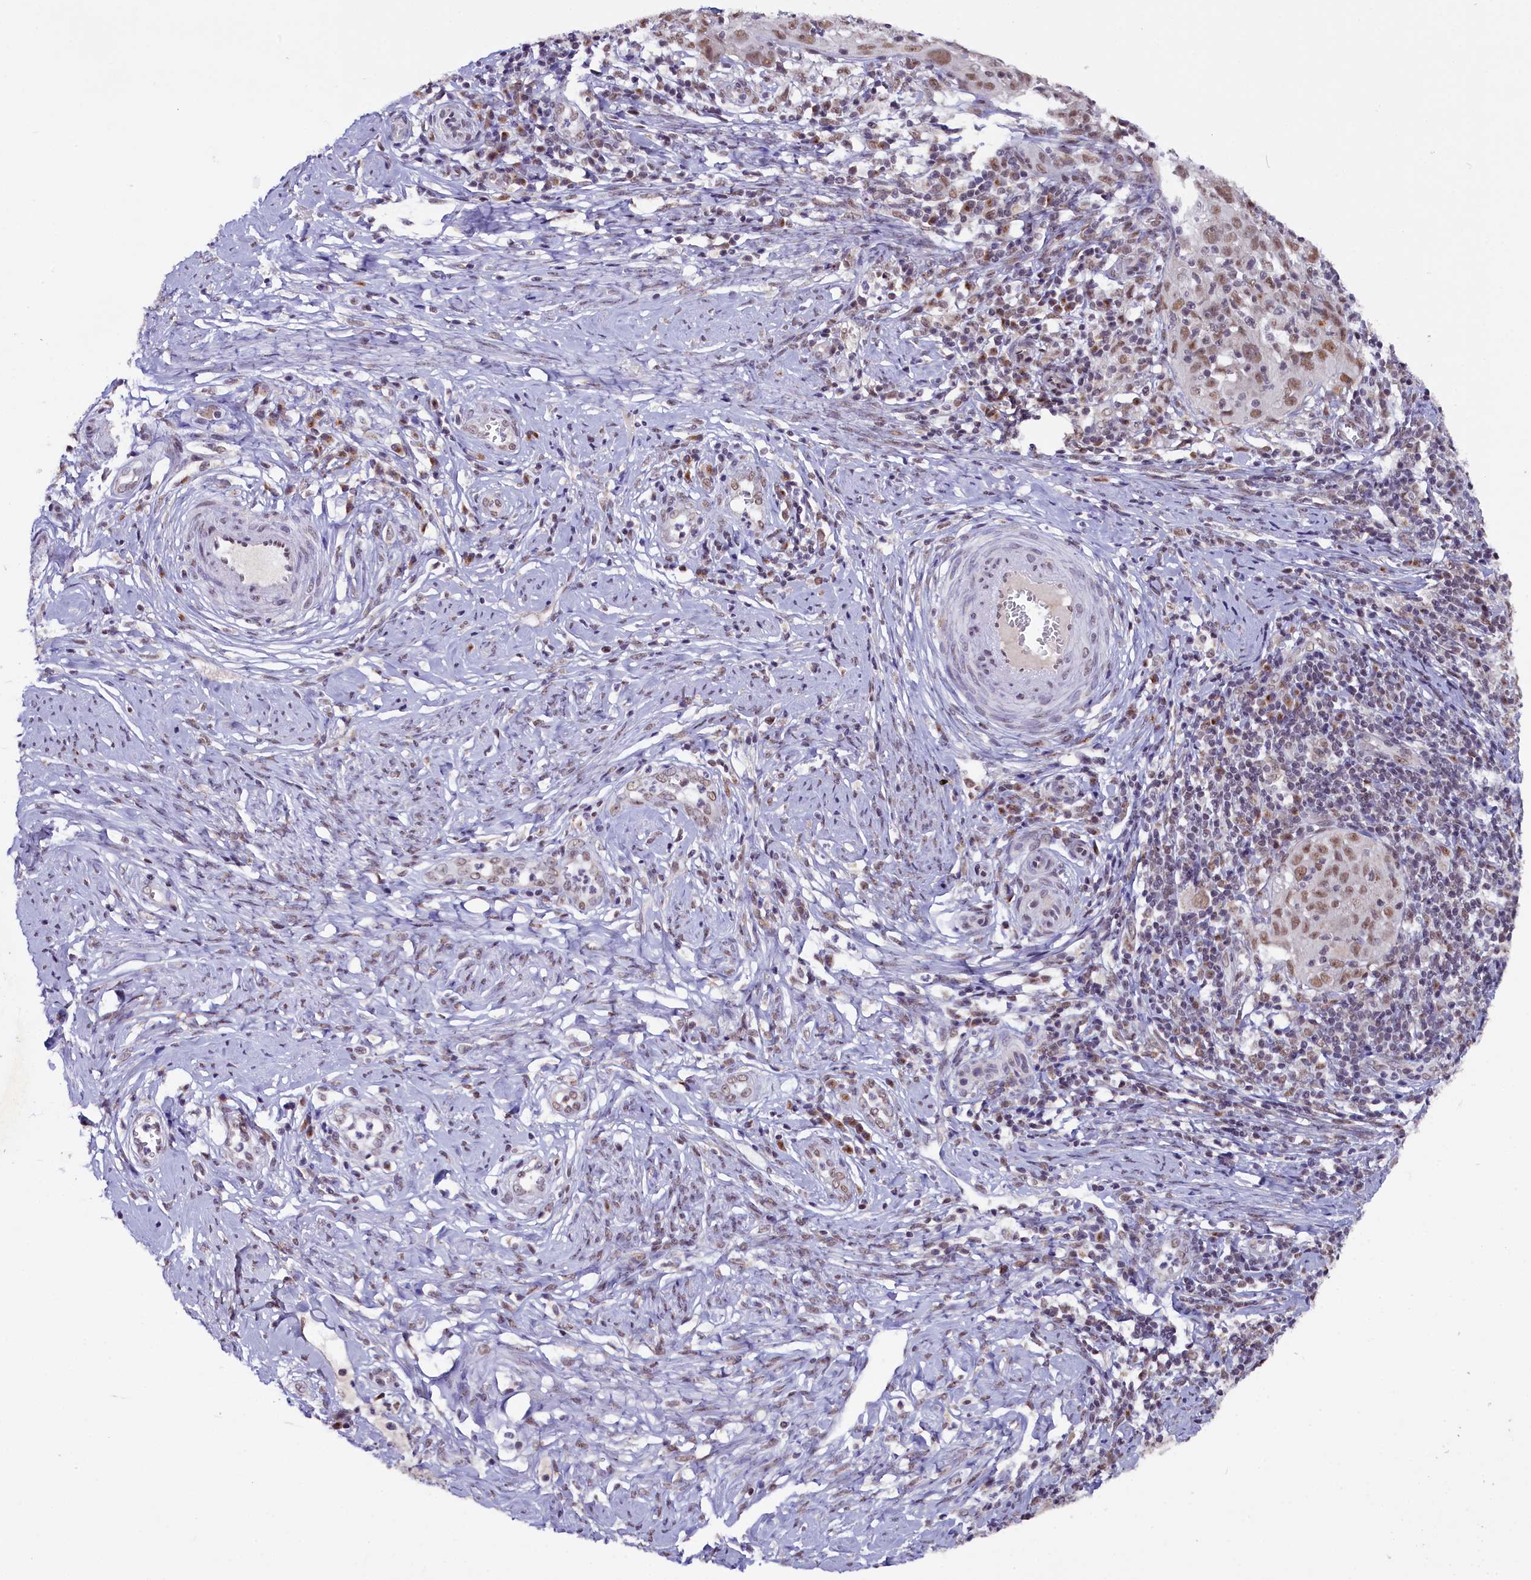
{"staining": {"intensity": "moderate", "quantity": ">75%", "location": "nuclear"}, "tissue": "cervical cancer", "cell_type": "Tumor cells", "image_type": "cancer", "snomed": [{"axis": "morphology", "description": "Normal tissue, NOS"}, {"axis": "morphology", "description": "Squamous cell carcinoma, NOS"}, {"axis": "topography", "description": "Cervix"}], "caption": "IHC histopathology image of cervical cancer (squamous cell carcinoma) stained for a protein (brown), which shows medium levels of moderate nuclear staining in approximately >75% of tumor cells.", "gene": "NCBP1", "patient": {"sex": "female", "age": 31}}